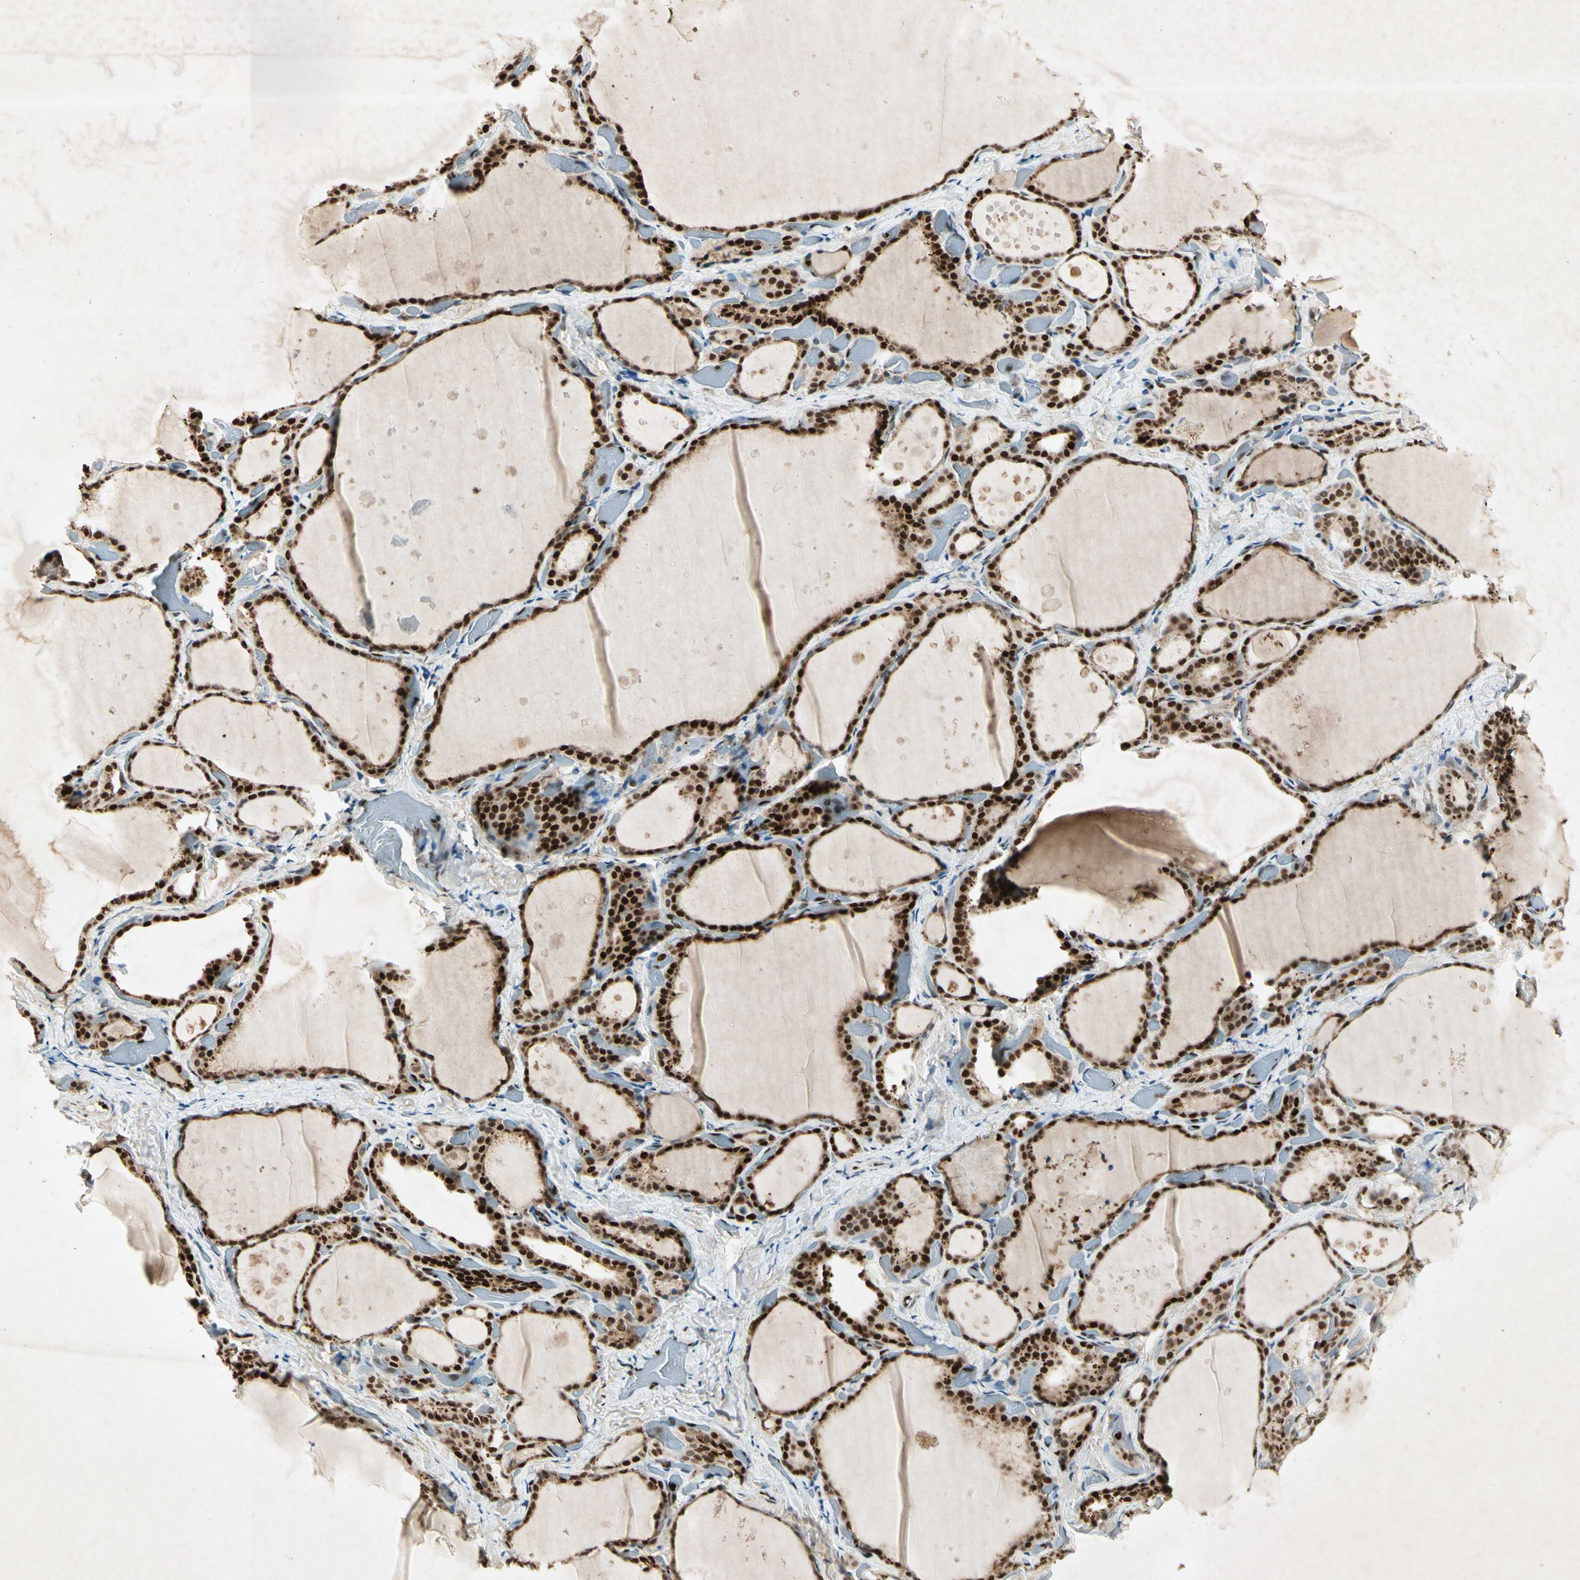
{"staining": {"intensity": "strong", "quantity": ">75%", "location": "nuclear"}, "tissue": "thyroid gland", "cell_type": "Glandular cells", "image_type": "normal", "snomed": [{"axis": "morphology", "description": "Normal tissue, NOS"}, {"axis": "topography", "description": "Thyroid gland"}], "caption": "Protein staining exhibits strong nuclear positivity in approximately >75% of glandular cells in normal thyroid gland.", "gene": "RNF43", "patient": {"sex": "female", "age": 44}}